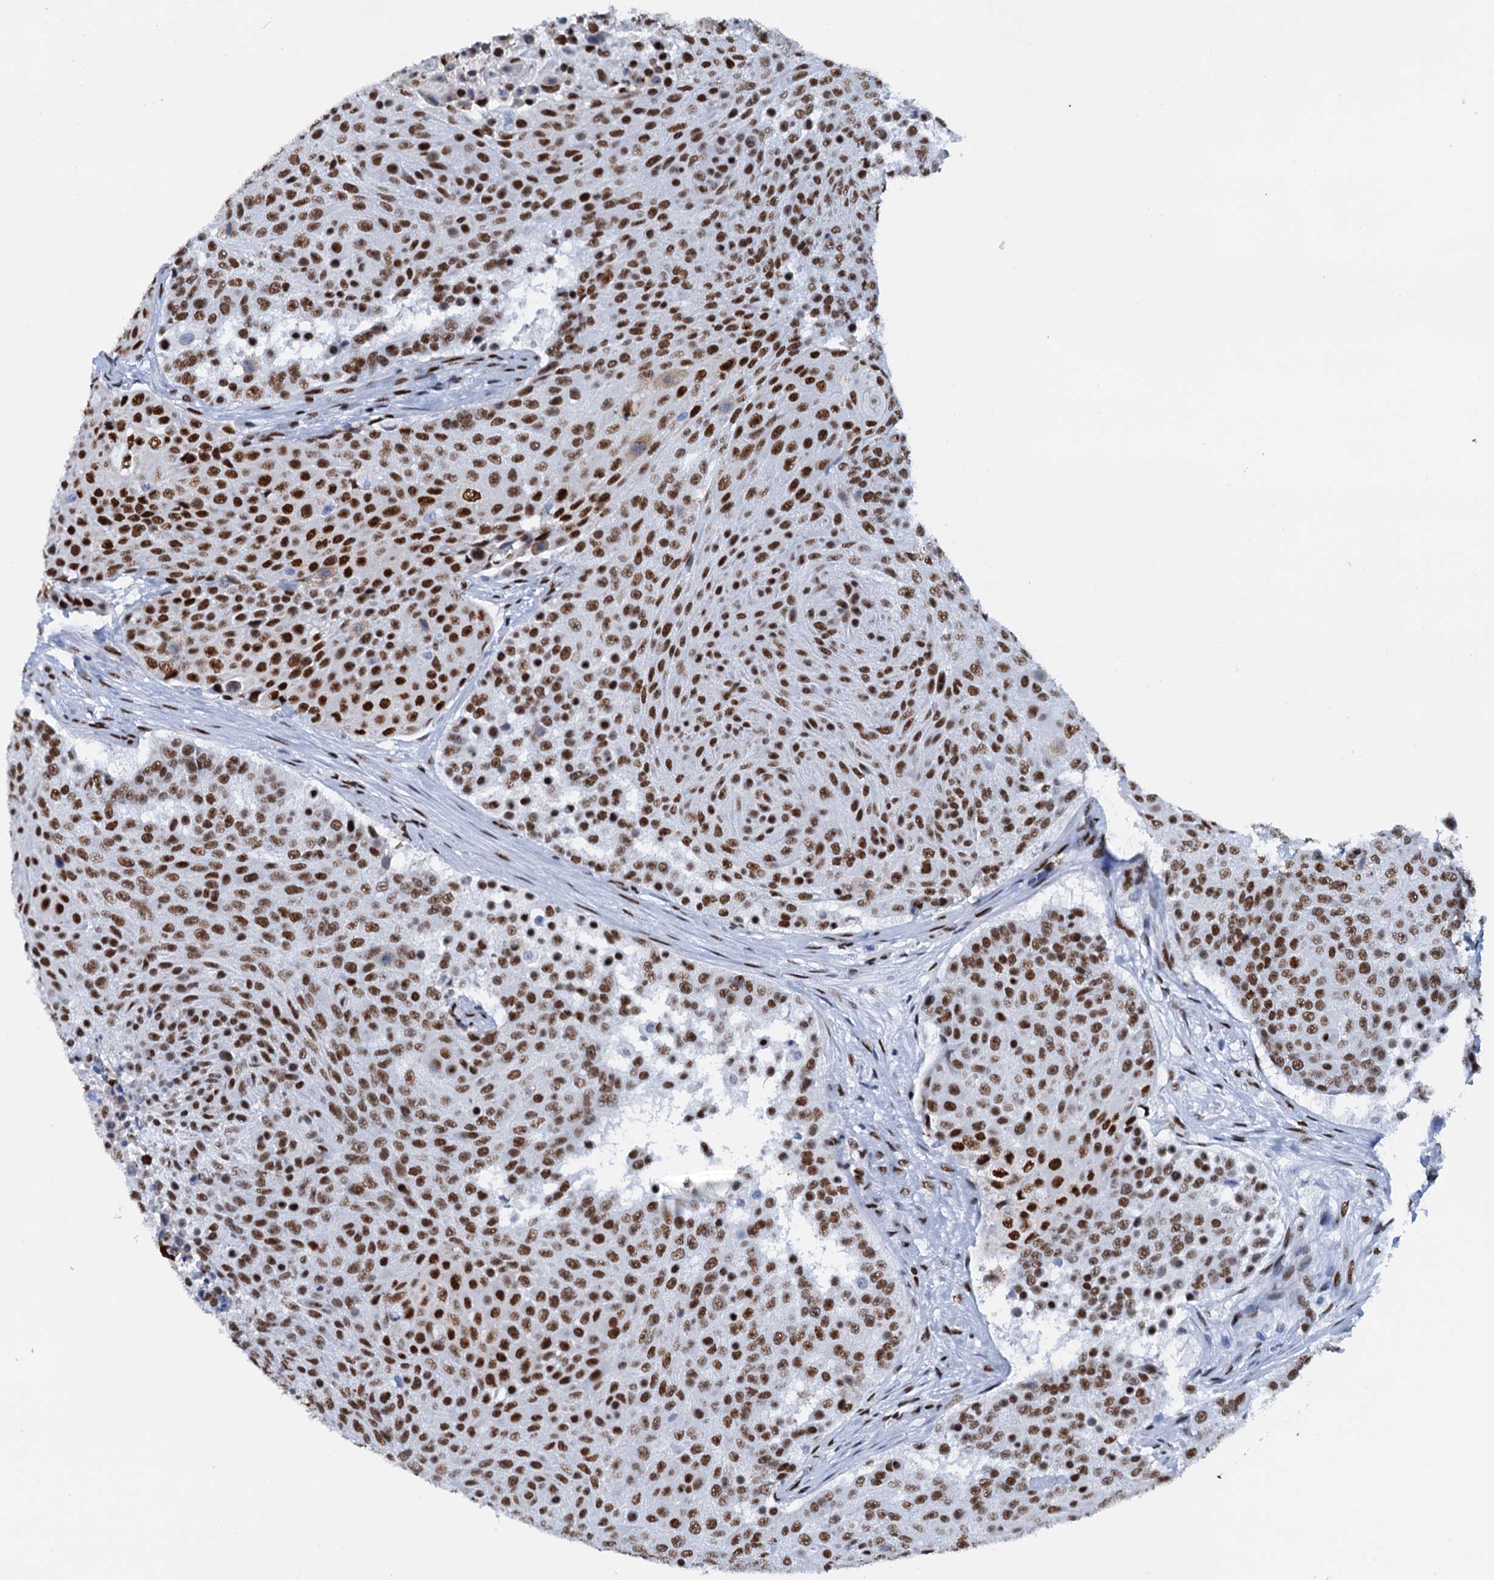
{"staining": {"intensity": "strong", "quantity": ">75%", "location": "nuclear"}, "tissue": "urothelial cancer", "cell_type": "Tumor cells", "image_type": "cancer", "snomed": [{"axis": "morphology", "description": "Urothelial carcinoma, High grade"}, {"axis": "topography", "description": "Urinary bladder"}], "caption": "Human urothelial cancer stained with a protein marker reveals strong staining in tumor cells.", "gene": "SLTM", "patient": {"sex": "female", "age": 63}}